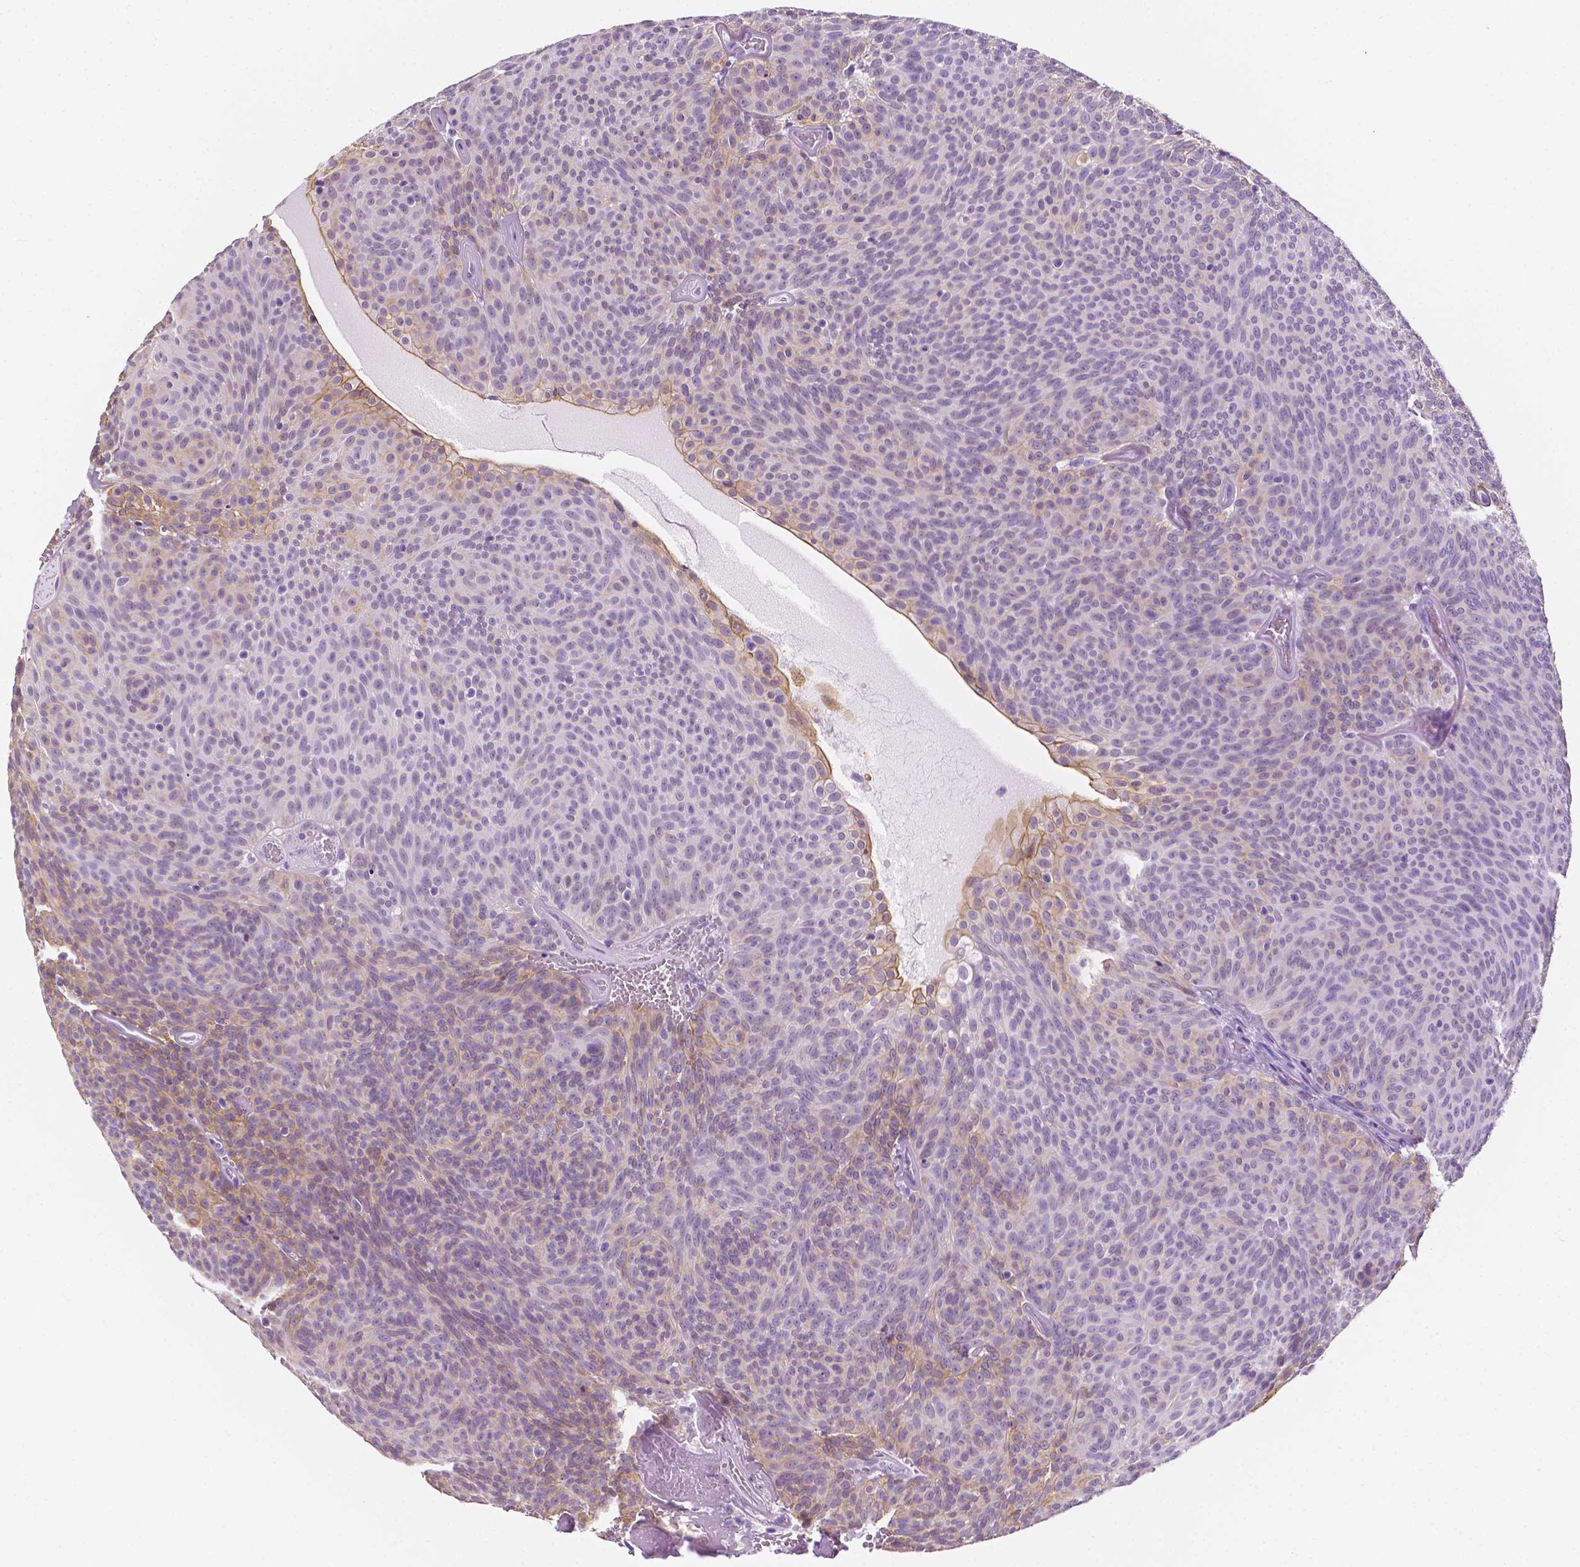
{"staining": {"intensity": "moderate", "quantity": "<25%", "location": "cytoplasmic/membranous"}, "tissue": "urothelial cancer", "cell_type": "Tumor cells", "image_type": "cancer", "snomed": [{"axis": "morphology", "description": "Urothelial carcinoma, Low grade"}, {"axis": "topography", "description": "Urinary bladder"}], "caption": "Immunohistochemical staining of human urothelial cancer shows low levels of moderate cytoplasmic/membranous protein expression in about <25% of tumor cells.", "gene": "PPL", "patient": {"sex": "male", "age": 77}}